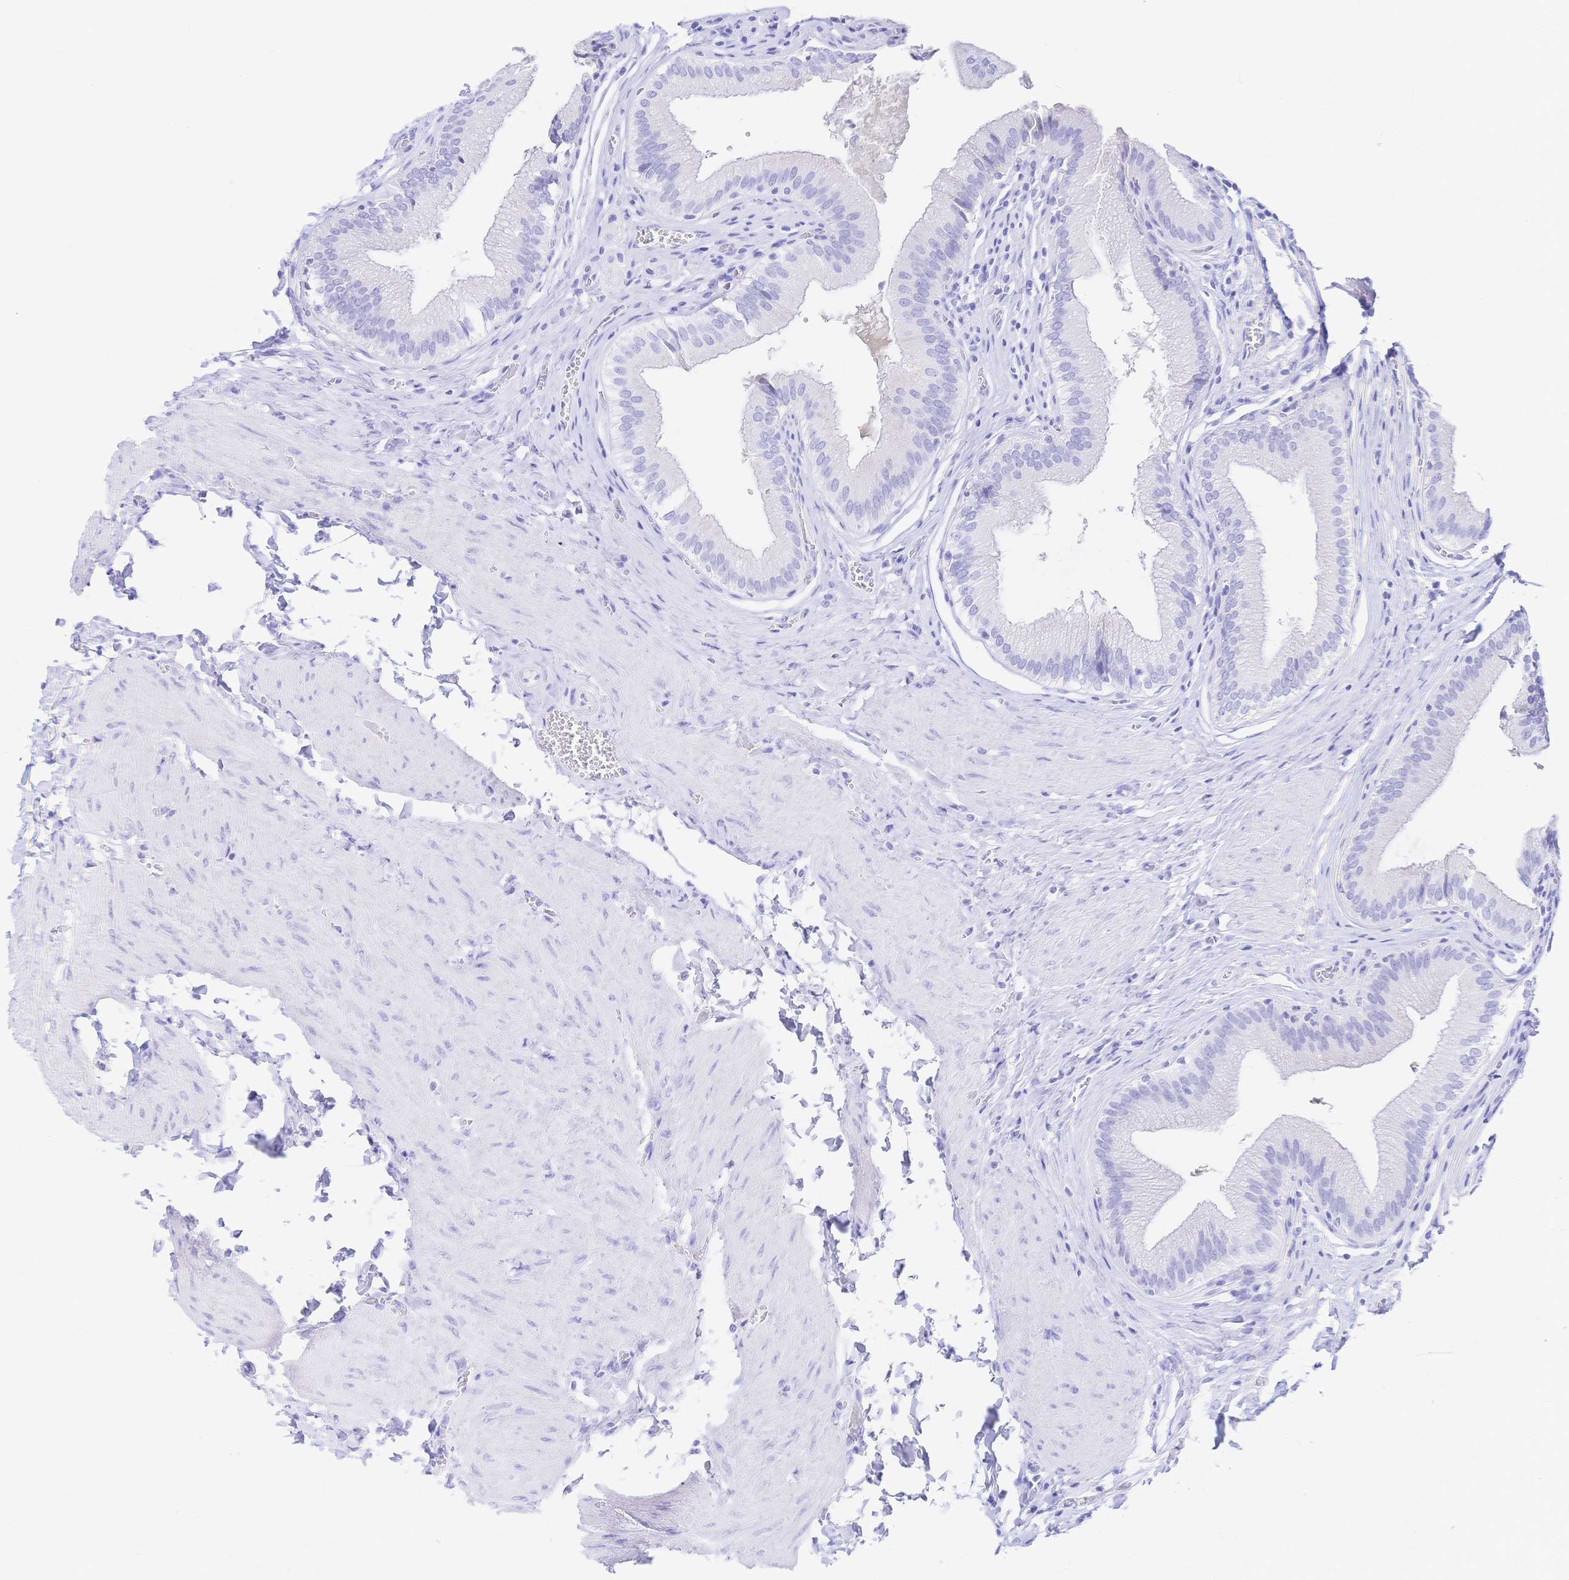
{"staining": {"intensity": "negative", "quantity": "none", "location": "none"}, "tissue": "gallbladder", "cell_type": "Glandular cells", "image_type": "normal", "snomed": [{"axis": "morphology", "description": "Normal tissue, NOS"}, {"axis": "topography", "description": "Gallbladder"}, {"axis": "topography", "description": "Peripheral nerve tissue"}], "caption": "Immunohistochemistry (IHC) micrograph of unremarkable gallbladder stained for a protein (brown), which displays no staining in glandular cells.", "gene": "UMOD", "patient": {"sex": "male", "age": 17}}